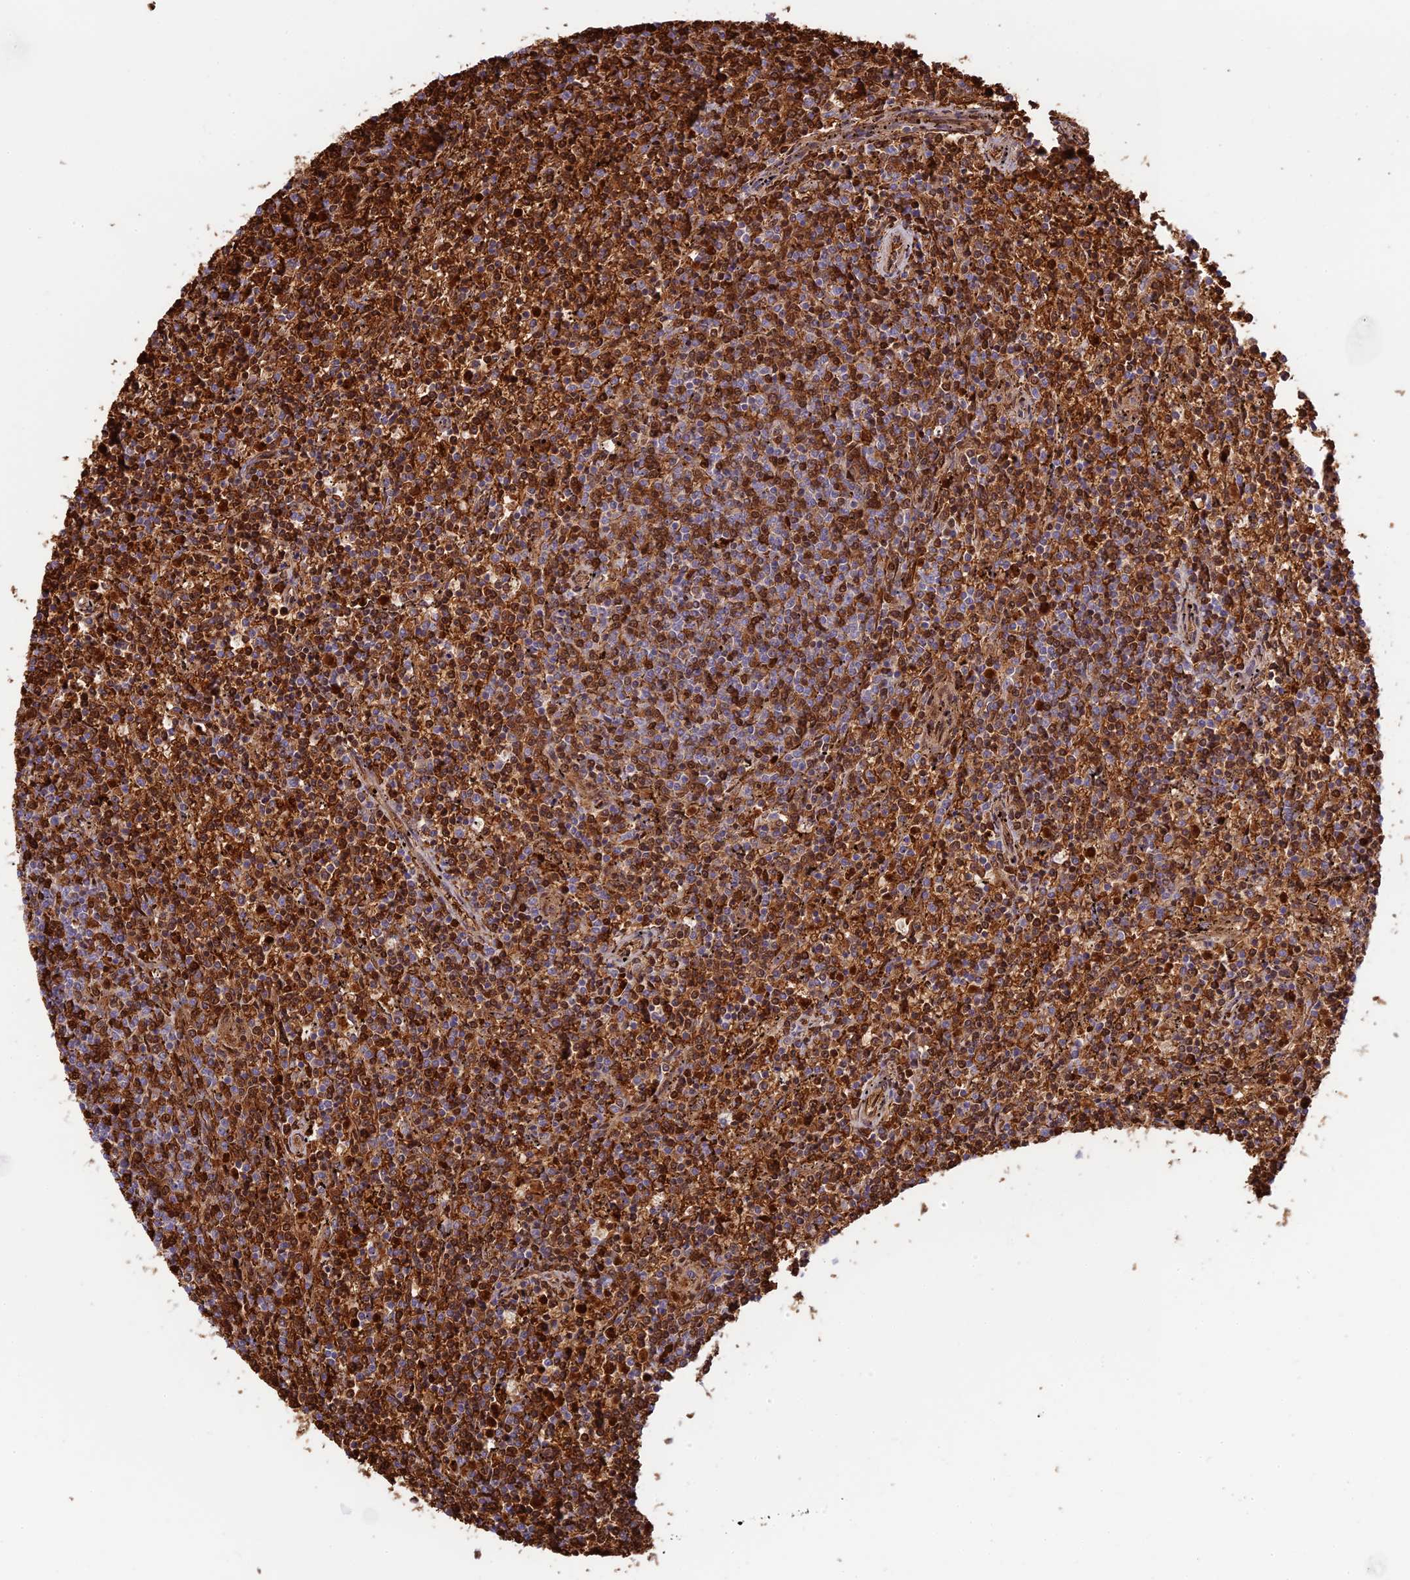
{"staining": {"intensity": "strong", "quantity": "25%-75%", "location": "cytoplasmic/membranous"}, "tissue": "lymphoma", "cell_type": "Tumor cells", "image_type": "cancer", "snomed": [{"axis": "morphology", "description": "Malignant lymphoma, non-Hodgkin's type, Low grade"}, {"axis": "topography", "description": "Spleen"}], "caption": "Human lymphoma stained for a protein (brown) exhibits strong cytoplasmic/membranous positive staining in about 25%-75% of tumor cells.", "gene": "UFSP2", "patient": {"sex": "female", "age": 50}}